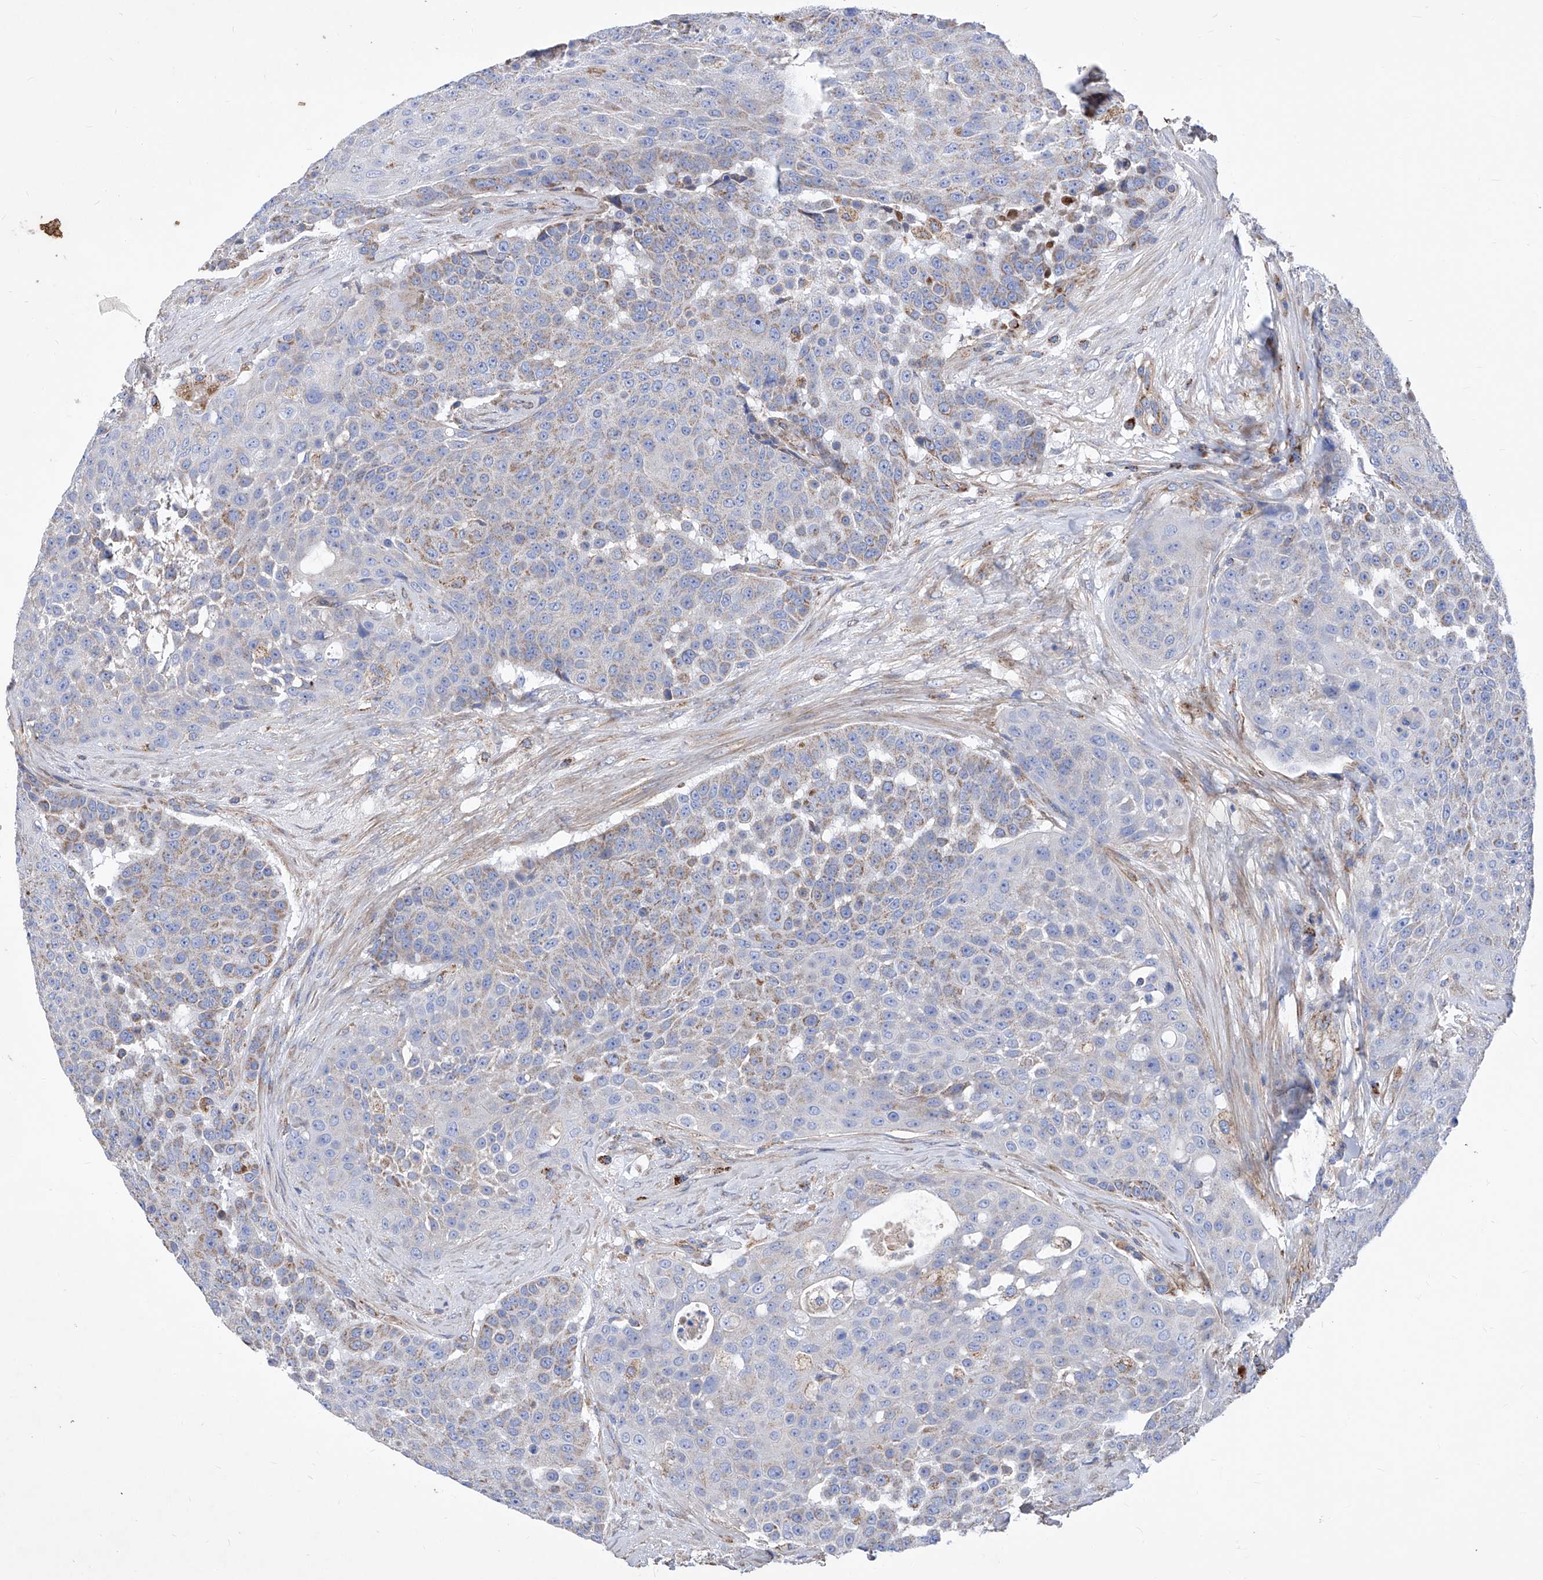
{"staining": {"intensity": "moderate", "quantity": "25%-75%", "location": "cytoplasmic/membranous"}, "tissue": "urothelial cancer", "cell_type": "Tumor cells", "image_type": "cancer", "snomed": [{"axis": "morphology", "description": "Urothelial carcinoma, High grade"}, {"axis": "topography", "description": "Urinary bladder"}], "caption": "Moderate cytoplasmic/membranous staining is identified in approximately 25%-75% of tumor cells in urothelial cancer.", "gene": "HRNR", "patient": {"sex": "female", "age": 63}}